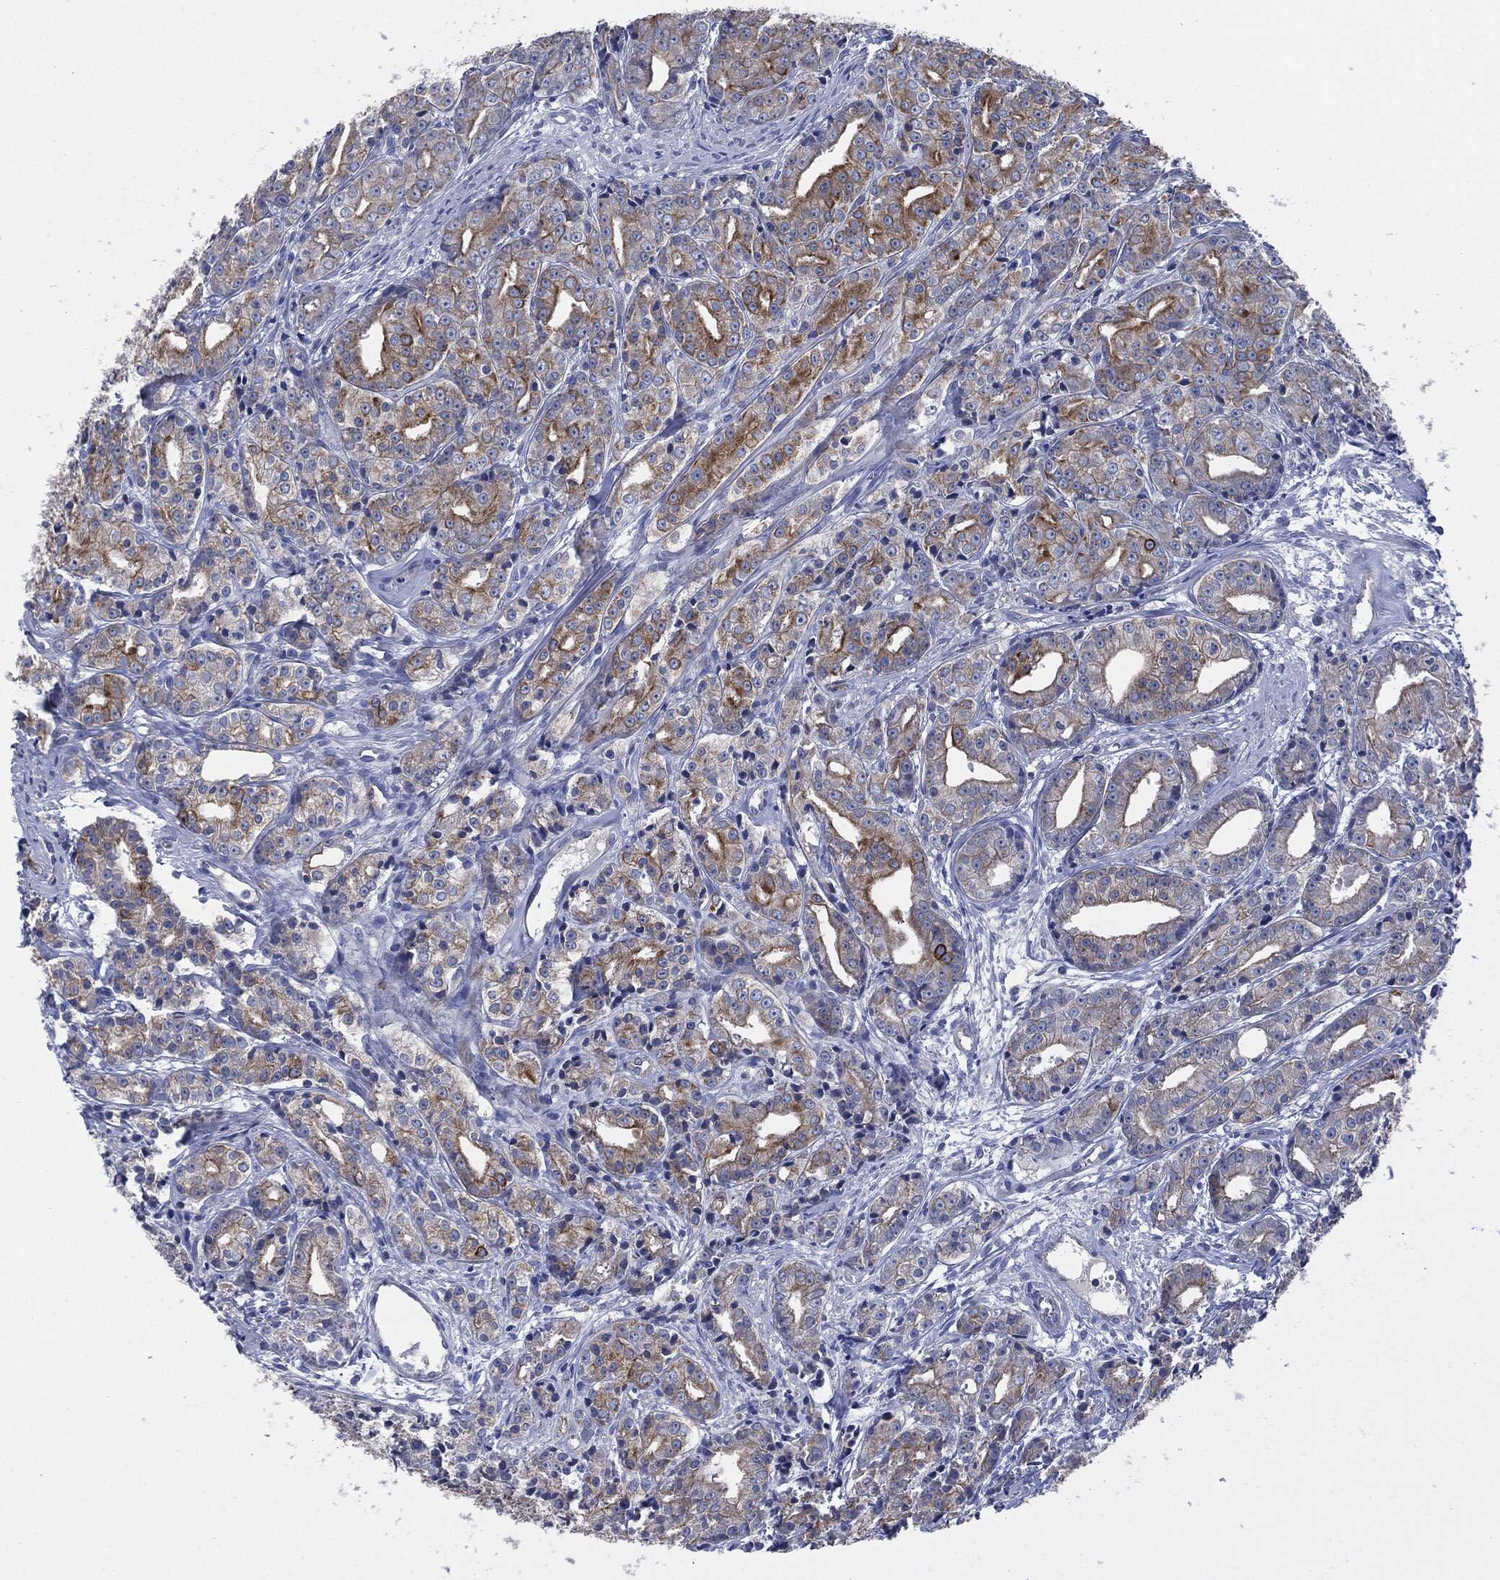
{"staining": {"intensity": "moderate", "quantity": "25%-75%", "location": "cytoplasmic/membranous"}, "tissue": "prostate cancer", "cell_type": "Tumor cells", "image_type": "cancer", "snomed": [{"axis": "morphology", "description": "Adenocarcinoma, Medium grade"}, {"axis": "topography", "description": "Prostate"}], "caption": "Immunohistochemical staining of human prostate cancer (medium-grade adenocarcinoma) reveals medium levels of moderate cytoplasmic/membranous protein positivity in about 25%-75% of tumor cells. The protein is stained brown, and the nuclei are stained in blue (DAB (3,3'-diaminobenzidine) IHC with brightfield microscopy, high magnification).", "gene": "SHROOM2", "patient": {"sex": "male", "age": 74}}